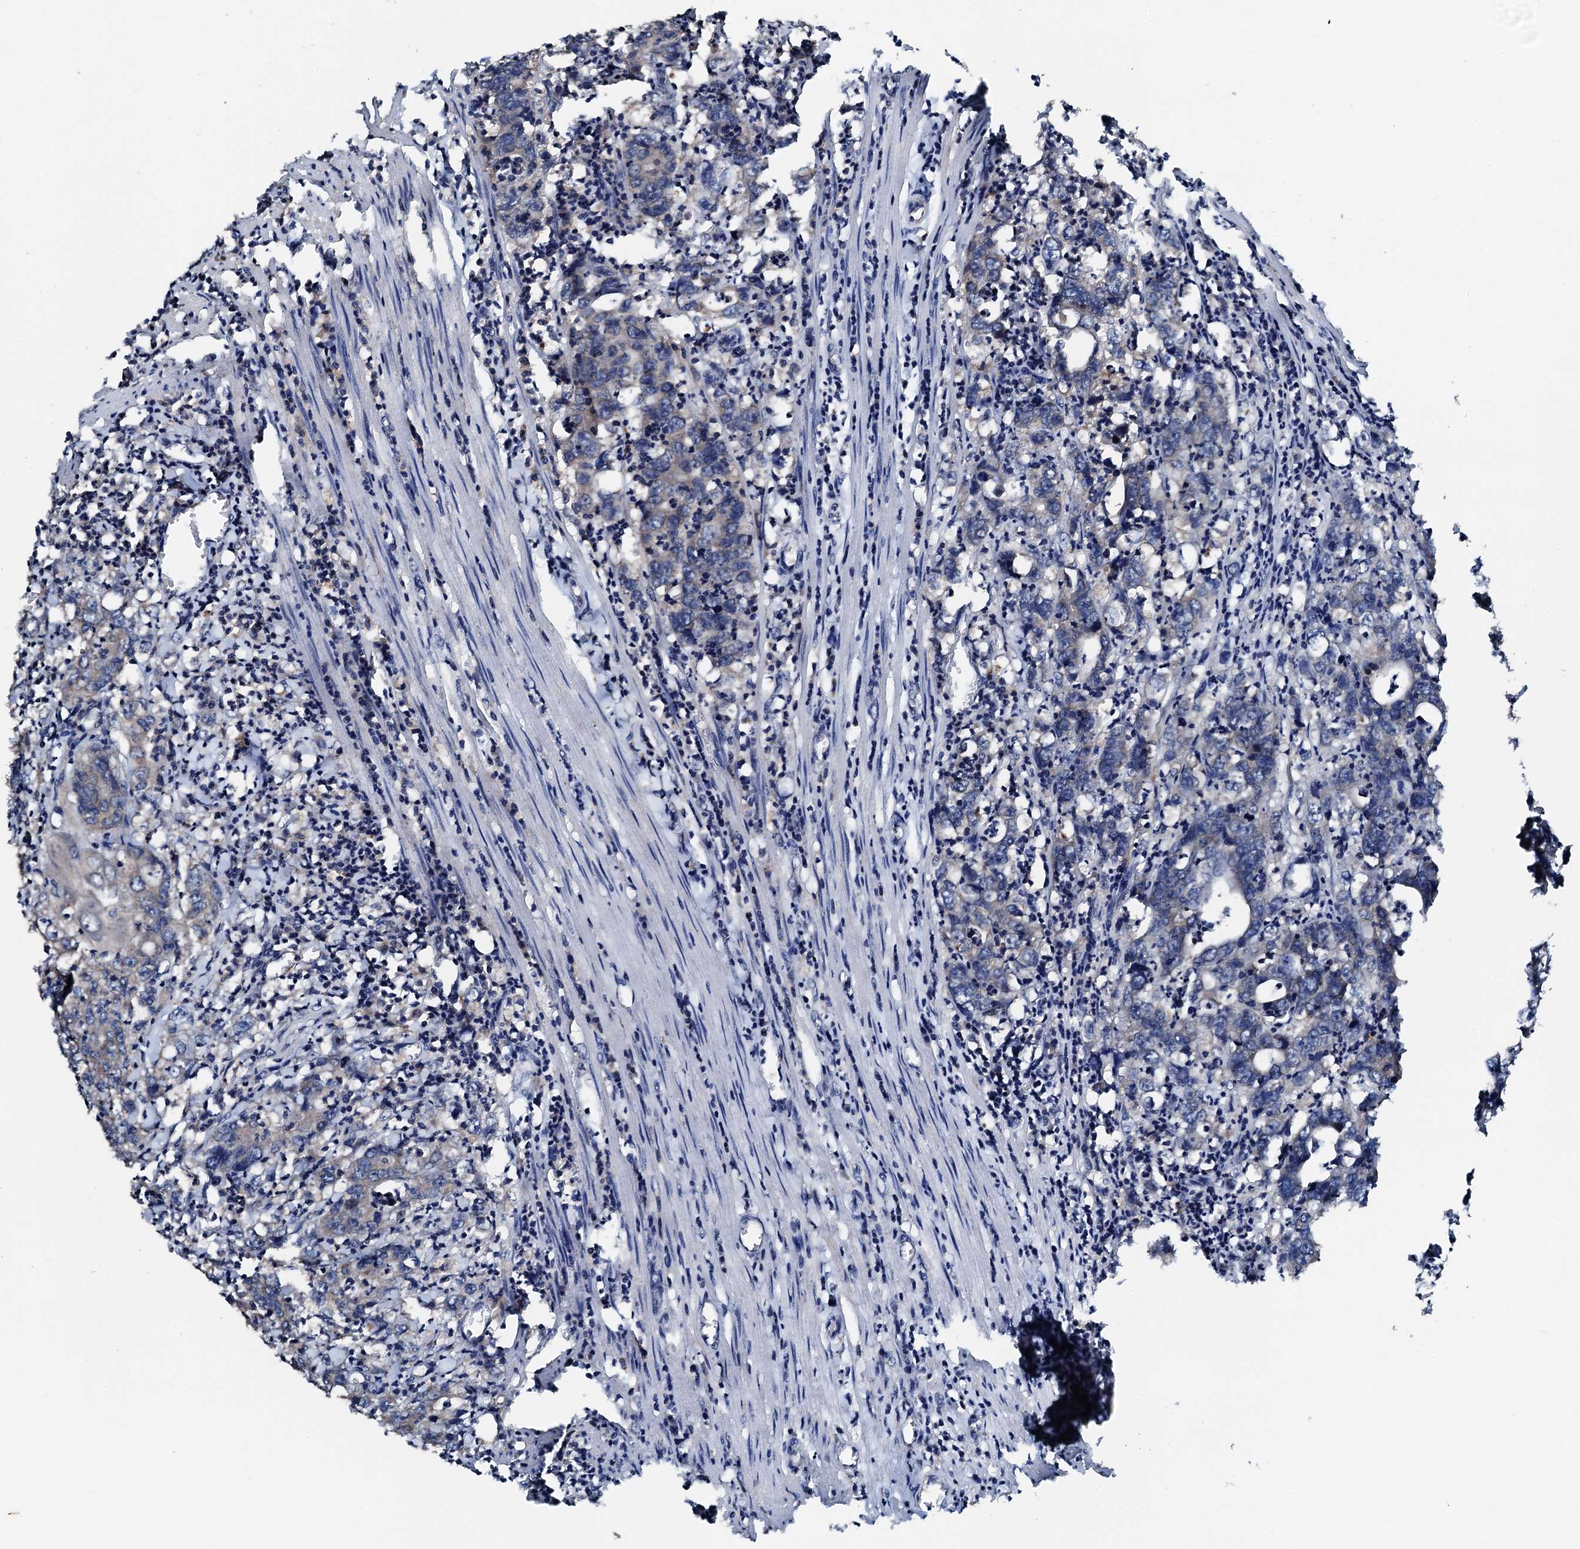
{"staining": {"intensity": "weak", "quantity": "<25%", "location": "cytoplasmic/membranous"}, "tissue": "colorectal cancer", "cell_type": "Tumor cells", "image_type": "cancer", "snomed": [{"axis": "morphology", "description": "Adenocarcinoma, NOS"}, {"axis": "topography", "description": "Colon"}], "caption": "Tumor cells show no significant staining in colorectal cancer (adenocarcinoma).", "gene": "FGD4", "patient": {"sex": "female", "age": 75}}